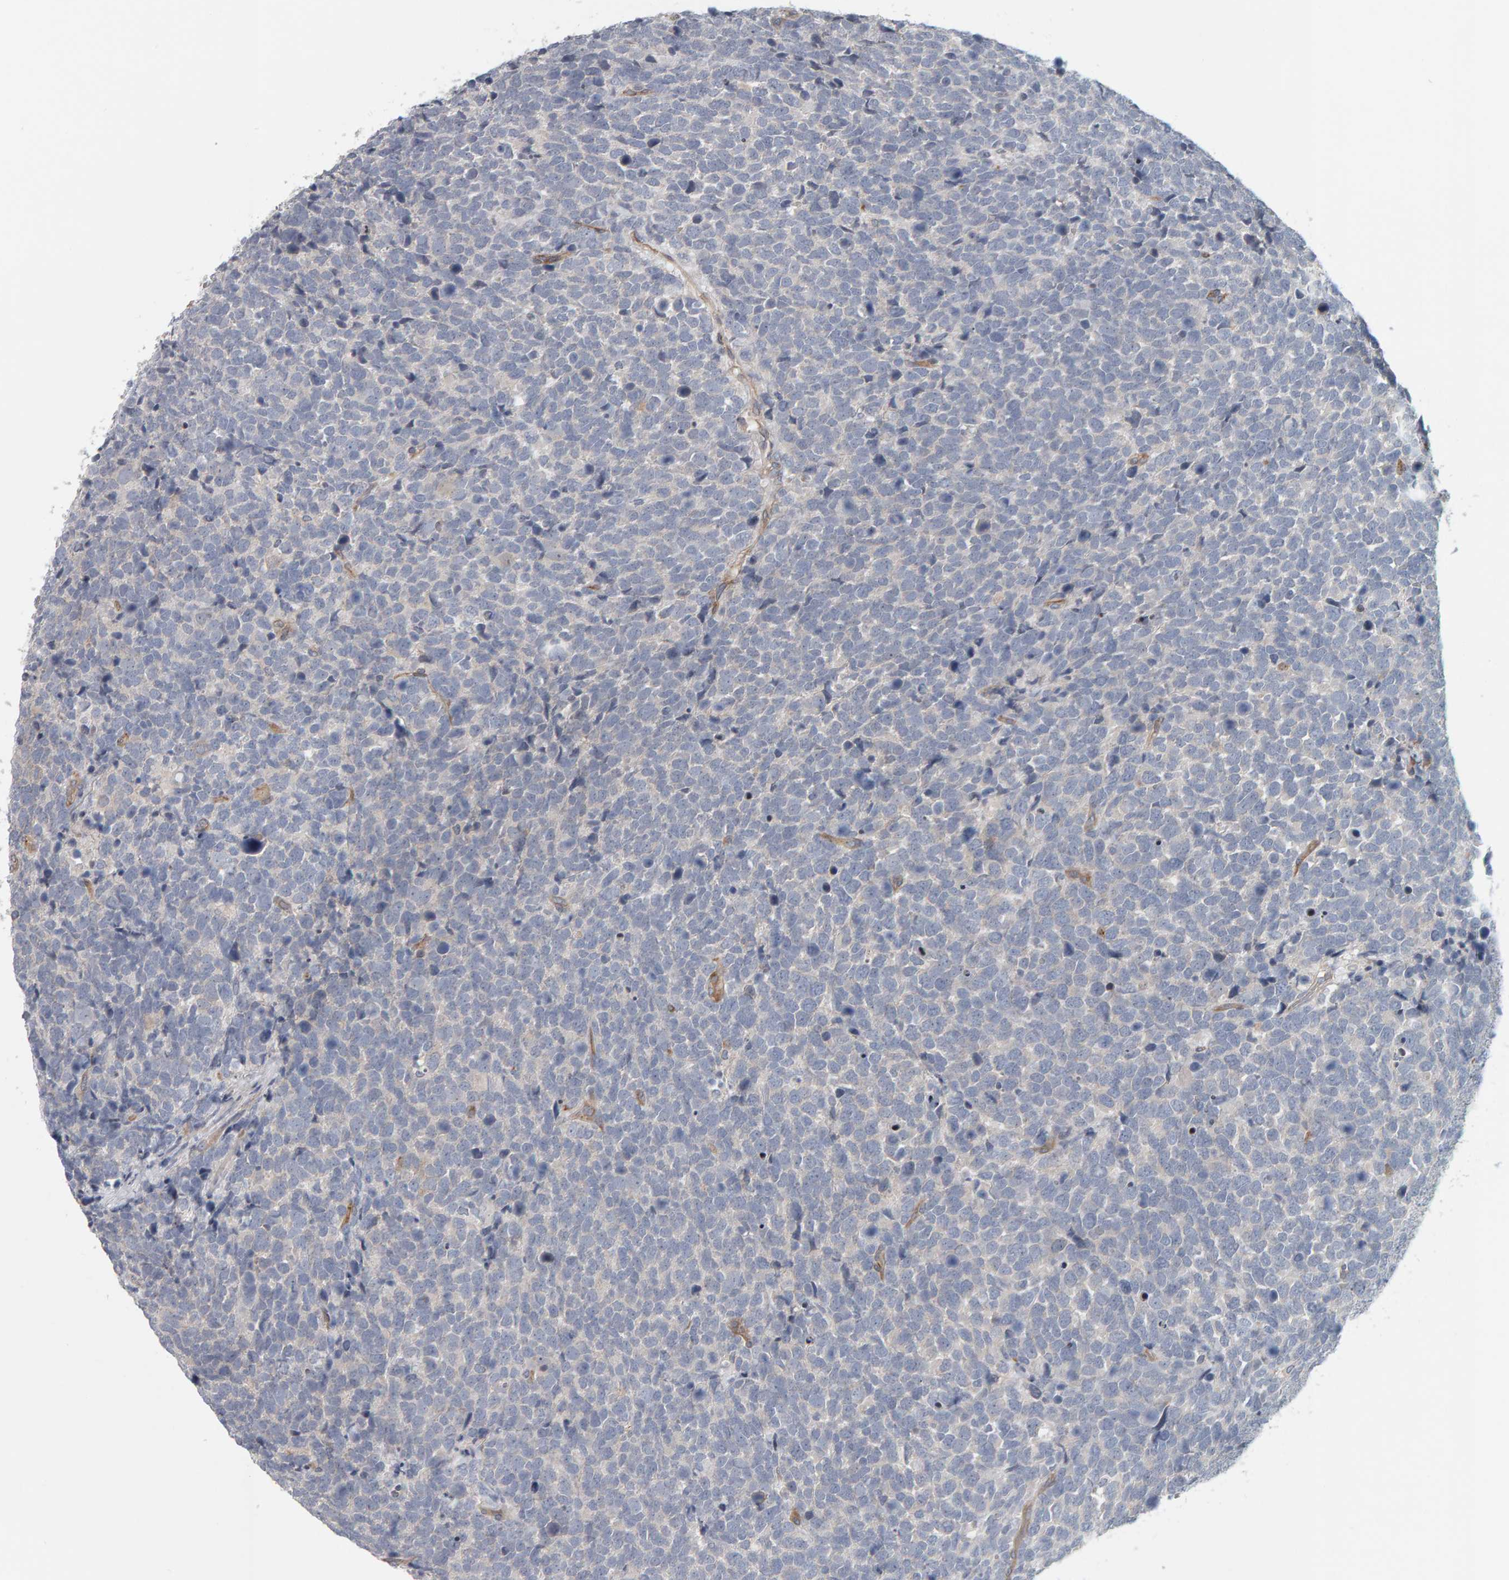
{"staining": {"intensity": "negative", "quantity": "none", "location": "none"}, "tissue": "urothelial cancer", "cell_type": "Tumor cells", "image_type": "cancer", "snomed": [{"axis": "morphology", "description": "Urothelial carcinoma, High grade"}, {"axis": "topography", "description": "Urinary bladder"}], "caption": "High power microscopy histopathology image of an immunohistochemistry (IHC) micrograph of urothelial carcinoma (high-grade), revealing no significant staining in tumor cells.", "gene": "C9orf72", "patient": {"sex": "female", "age": 82}}